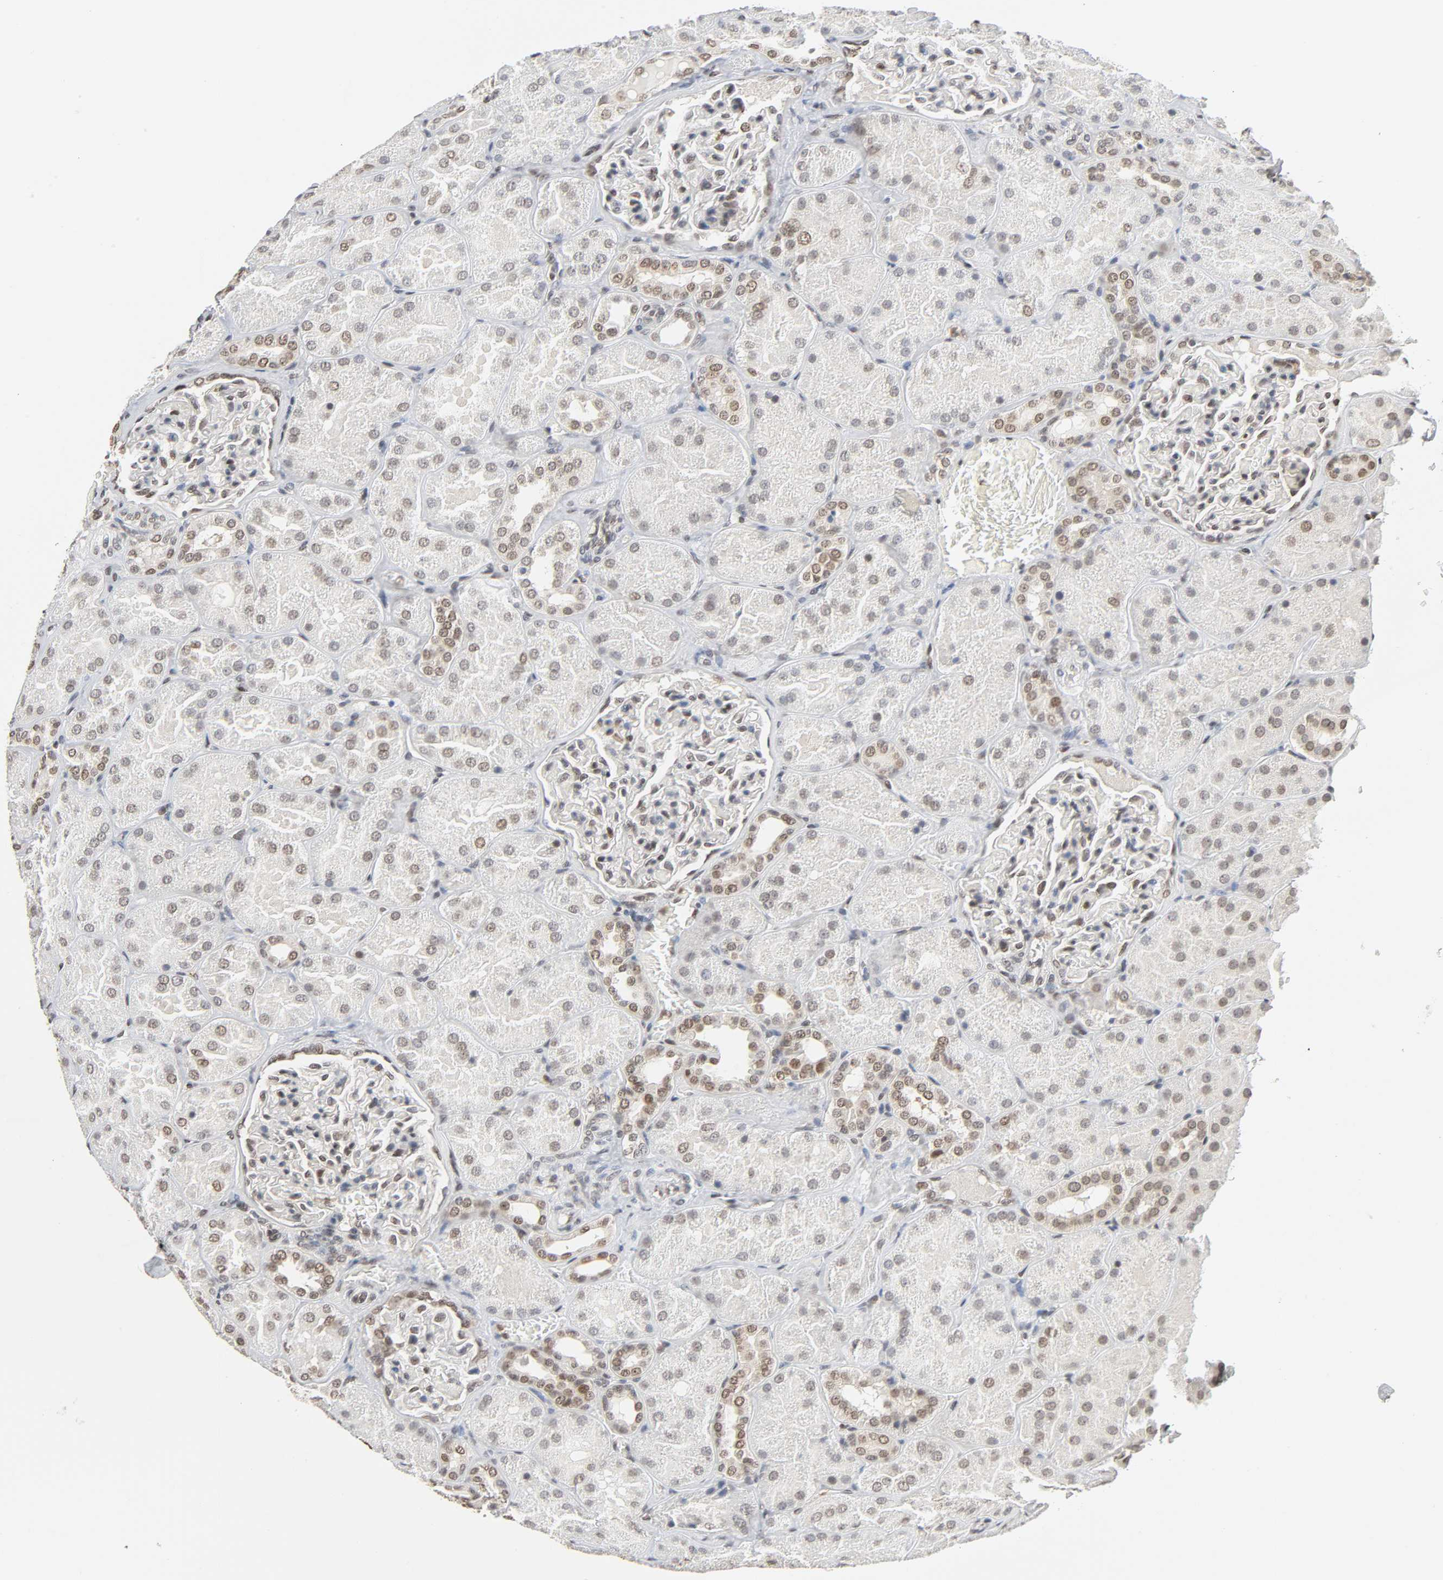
{"staining": {"intensity": "moderate", "quantity": ">75%", "location": "nuclear"}, "tissue": "kidney", "cell_type": "Cells in glomeruli", "image_type": "normal", "snomed": [{"axis": "morphology", "description": "Normal tissue, NOS"}, {"axis": "topography", "description": "Kidney"}], "caption": "The immunohistochemical stain highlights moderate nuclear expression in cells in glomeruli of normal kidney. (brown staining indicates protein expression, while blue staining denotes nuclei).", "gene": "SUMO1", "patient": {"sex": "male", "age": 28}}